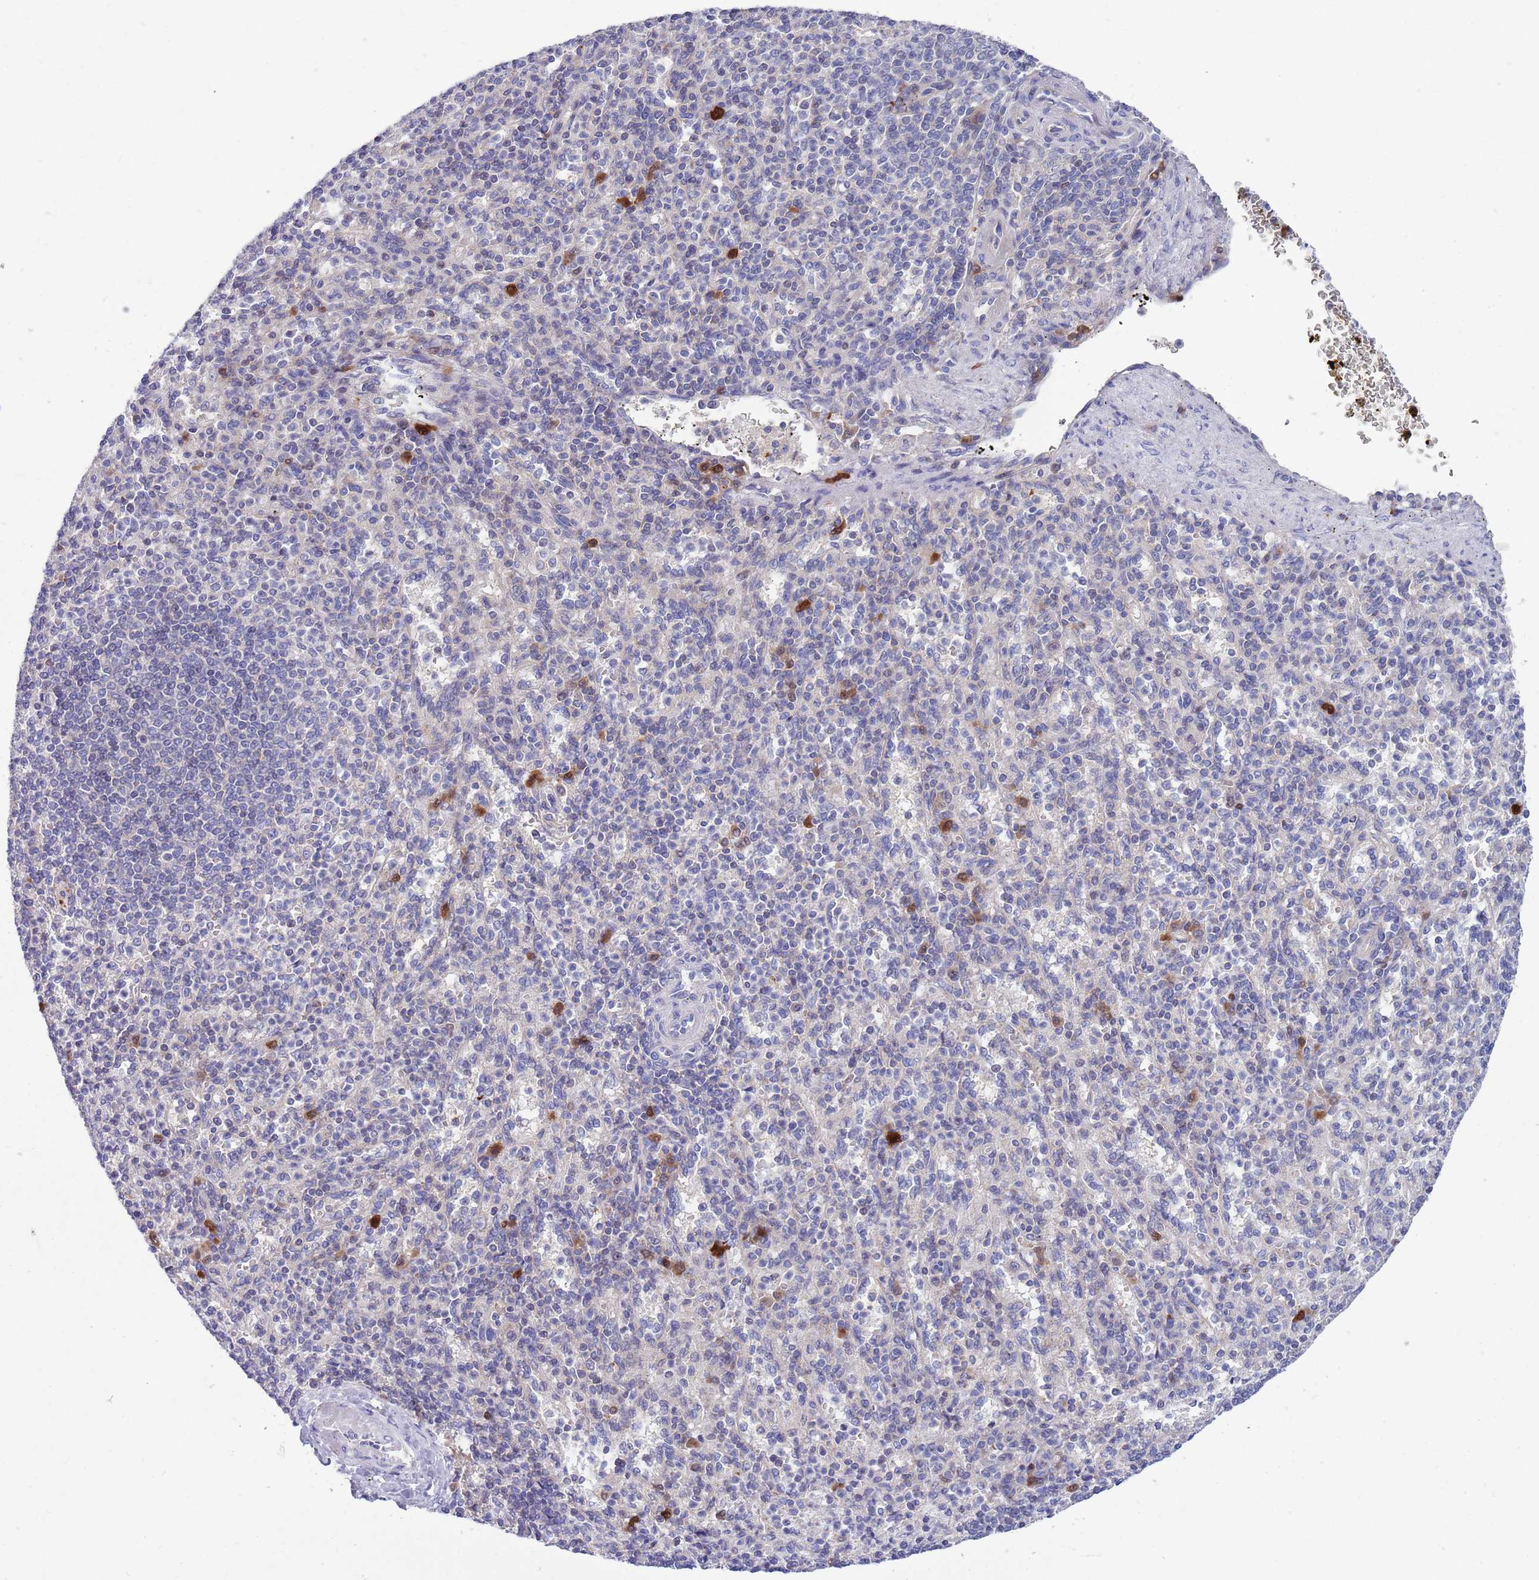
{"staining": {"intensity": "negative", "quantity": "none", "location": "none"}, "tissue": "spleen", "cell_type": "Cells in red pulp", "image_type": "normal", "snomed": [{"axis": "morphology", "description": "Normal tissue, NOS"}, {"axis": "topography", "description": "Spleen"}], "caption": "Cells in red pulp are negative for brown protein staining in unremarkable spleen. (IHC, brightfield microscopy, high magnification).", "gene": "KLHL29", "patient": {"sex": "female", "age": 74}}